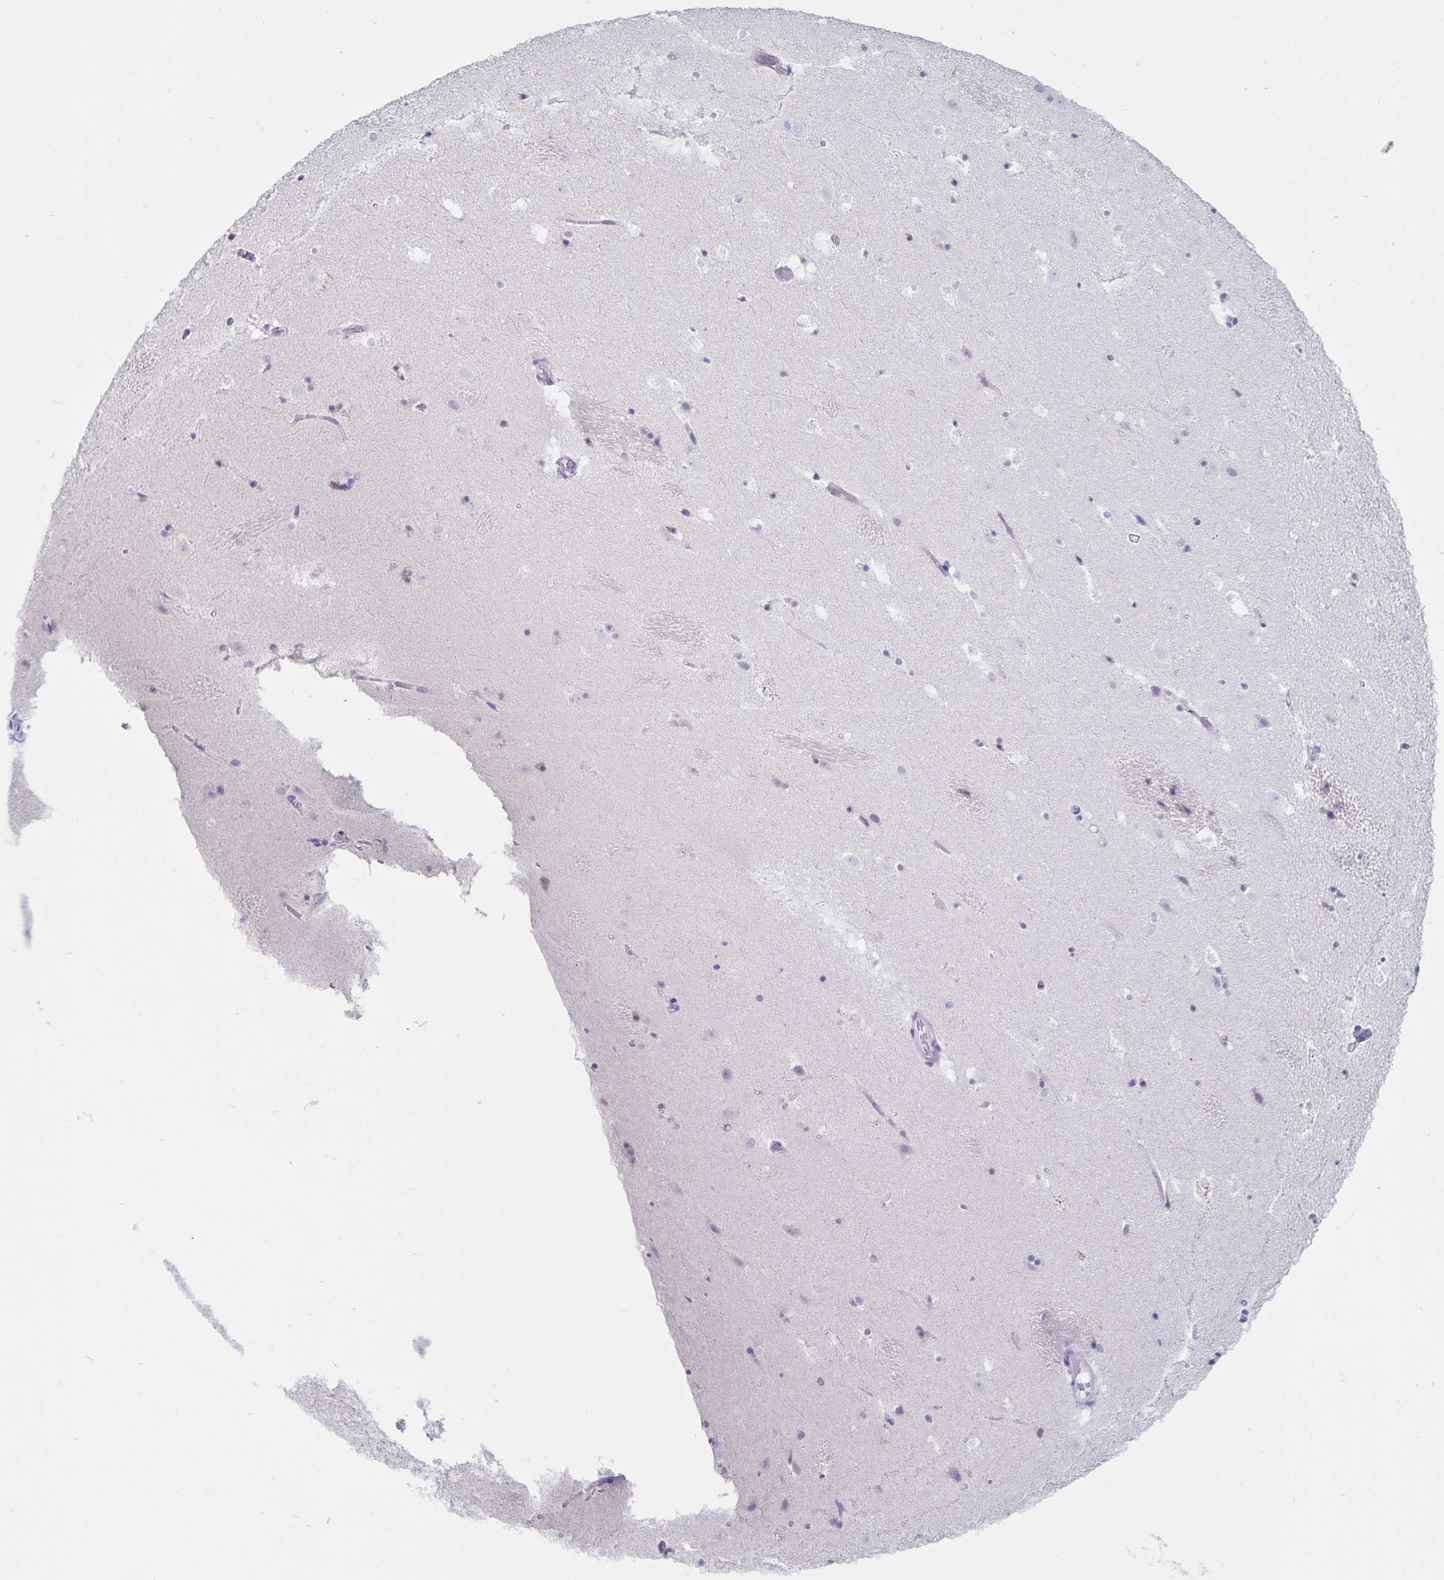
{"staining": {"intensity": "negative", "quantity": "none", "location": "none"}, "tissue": "caudate", "cell_type": "Glial cells", "image_type": "normal", "snomed": [{"axis": "morphology", "description": "Normal tissue, NOS"}, {"axis": "topography", "description": "Lateral ventricle wall"}], "caption": "High power microscopy histopathology image of an immunohistochemistry (IHC) photomicrograph of normal caudate, revealing no significant staining in glial cells. (Stains: DAB immunohistochemistry (IHC) with hematoxylin counter stain, Microscopy: brightfield microscopy at high magnification).", "gene": "GNLY", "patient": {"sex": "male", "age": 37}}